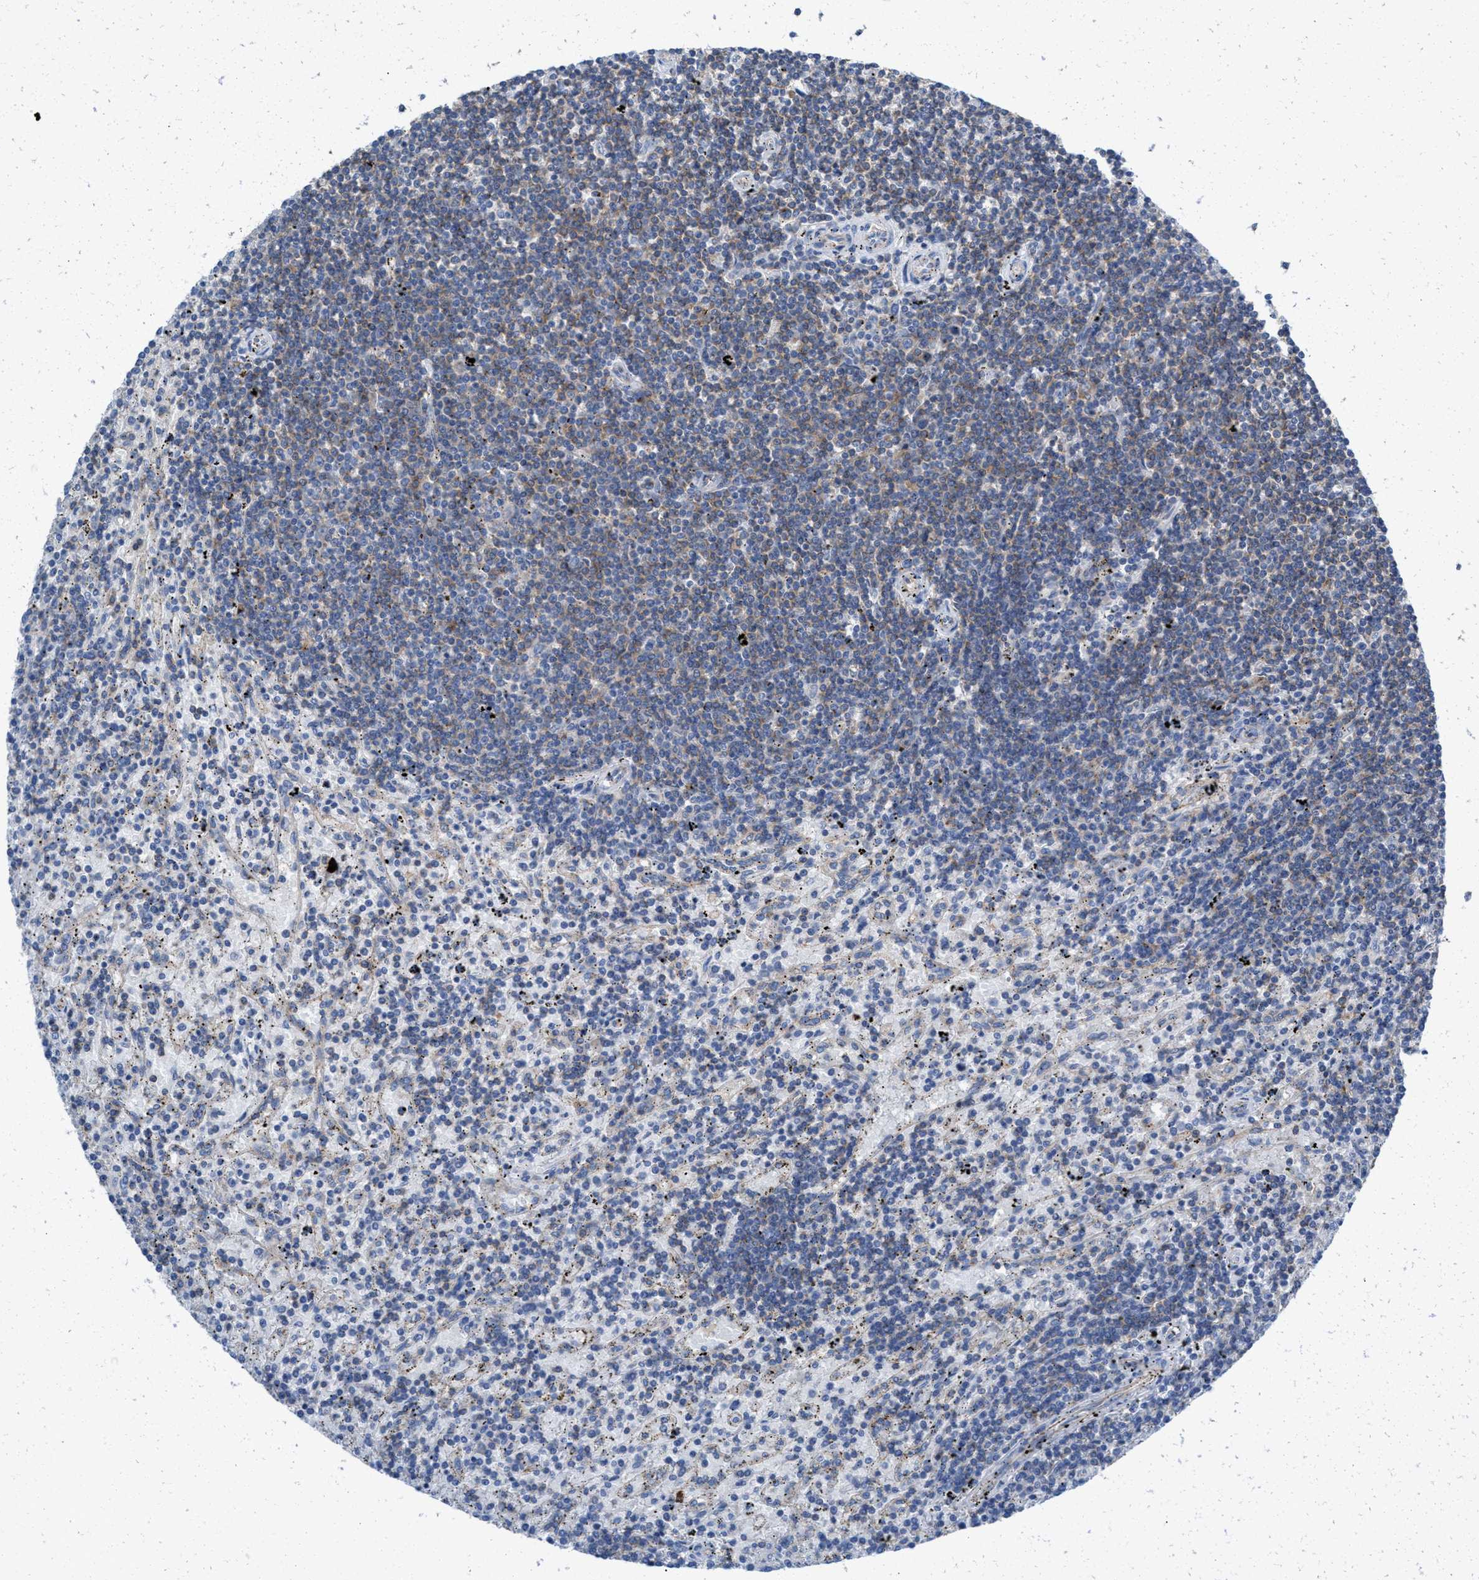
{"staining": {"intensity": "weak", "quantity": "<25%", "location": "cytoplasmic/membranous"}, "tissue": "lymphoma", "cell_type": "Tumor cells", "image_type": "cancer", "snomed": [{"axis": "morphology", "description": "Malignant lymphoma, non-Hodgkin's type, Low grade"}, {"axis": "topography", "description": "Spleen"}], "caption": "Photomicrograph shows no protein staining in tumor cells of malignant lymphoma, non-Hodgkin's type (low-grade) tissue.", "gene": "NYAP1", "patient": {"sex": "male", "age": 76}}